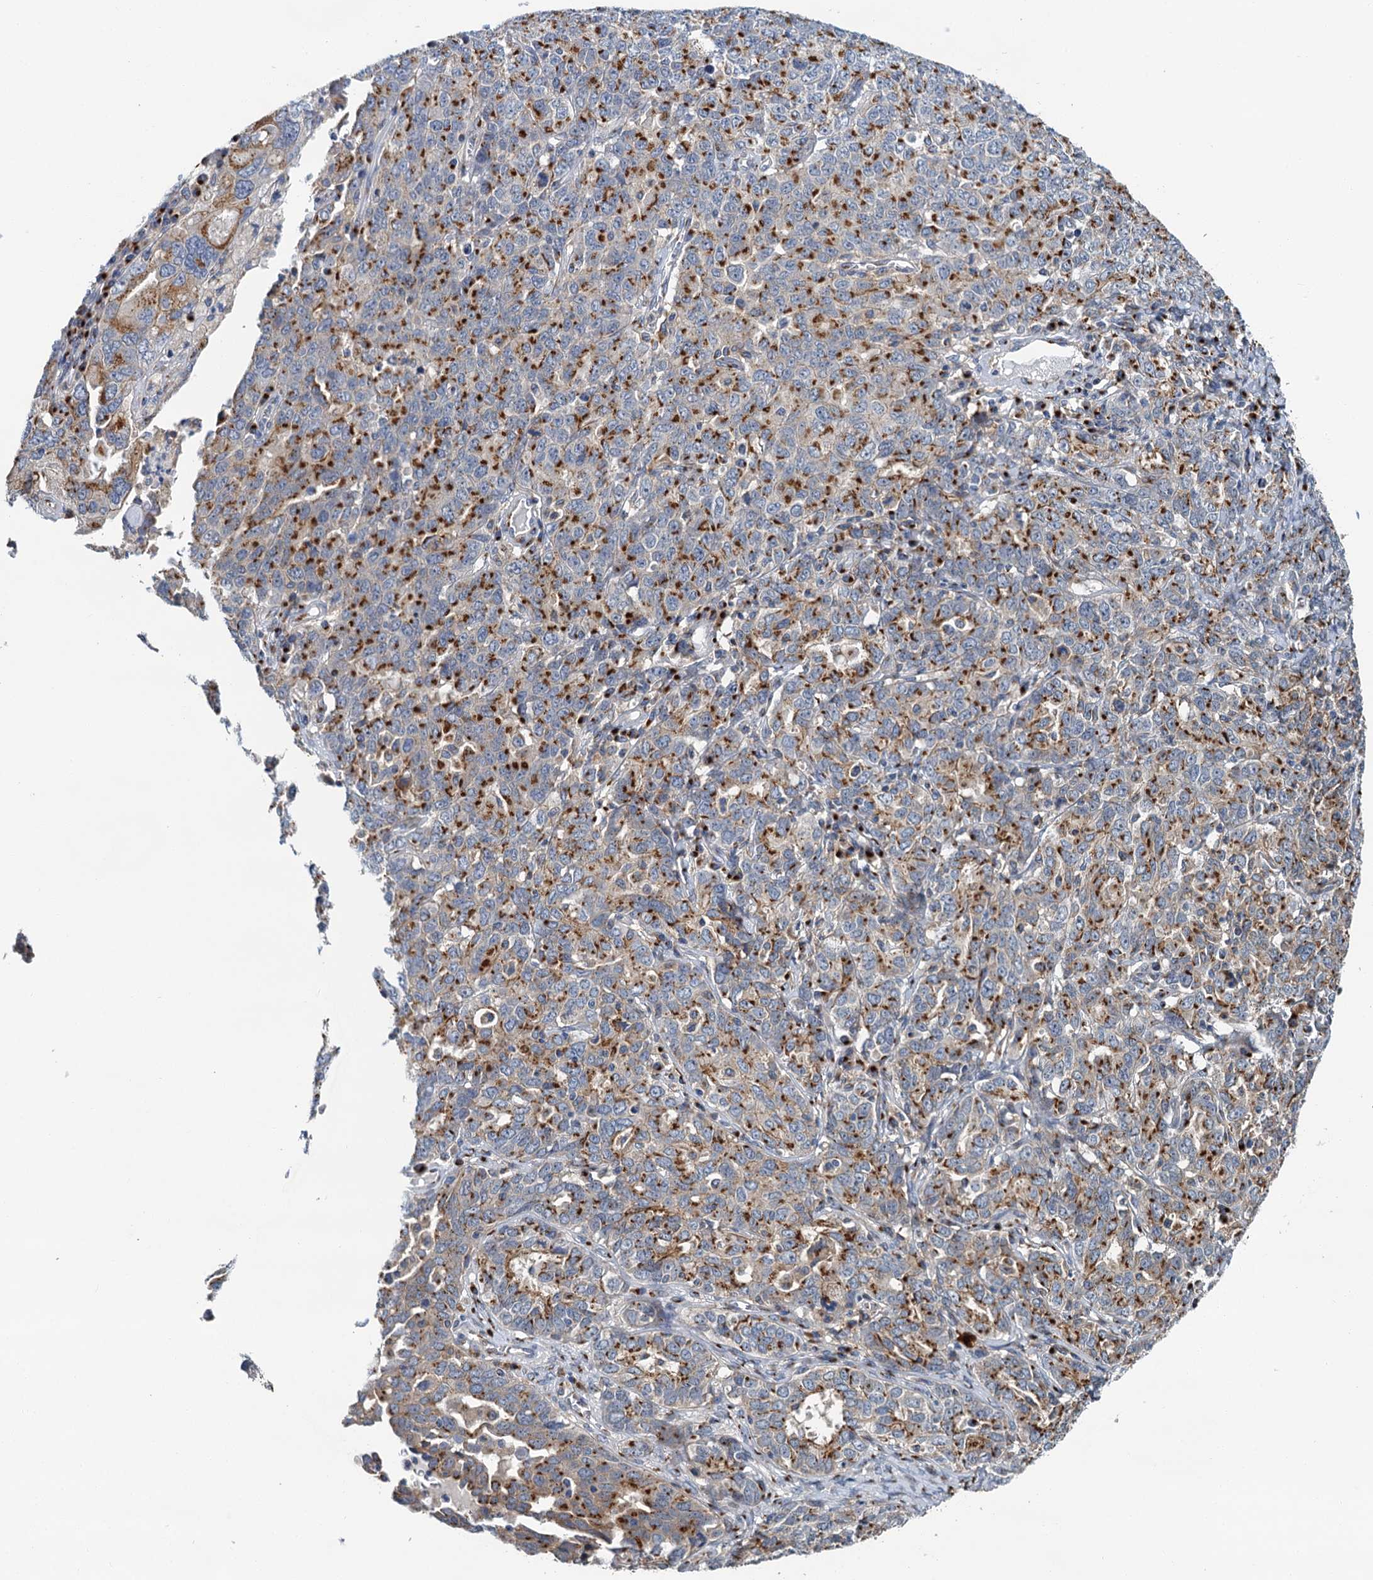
{"staining": {"intensity": "strong", "quantity": ">75%", "location": "cytoplasmic/membranous"}, "tissue": "ovarian cancer", "cell_type": "Tumor cells", "image_type": "cancer", "snomed": [{"axis": "morphology", "description": "Carcinoma, endometroid"}, {"axis": "topography", "description": "Ovary"}], "caption": "Ovarian cancer (endometroid carcinoma) tissue demonstrates strong cytoplasmic/membranous expression in approximately >75% of tumor cells", "gene": "BET1L", "patient": {"sex": "female", "age": 62}}